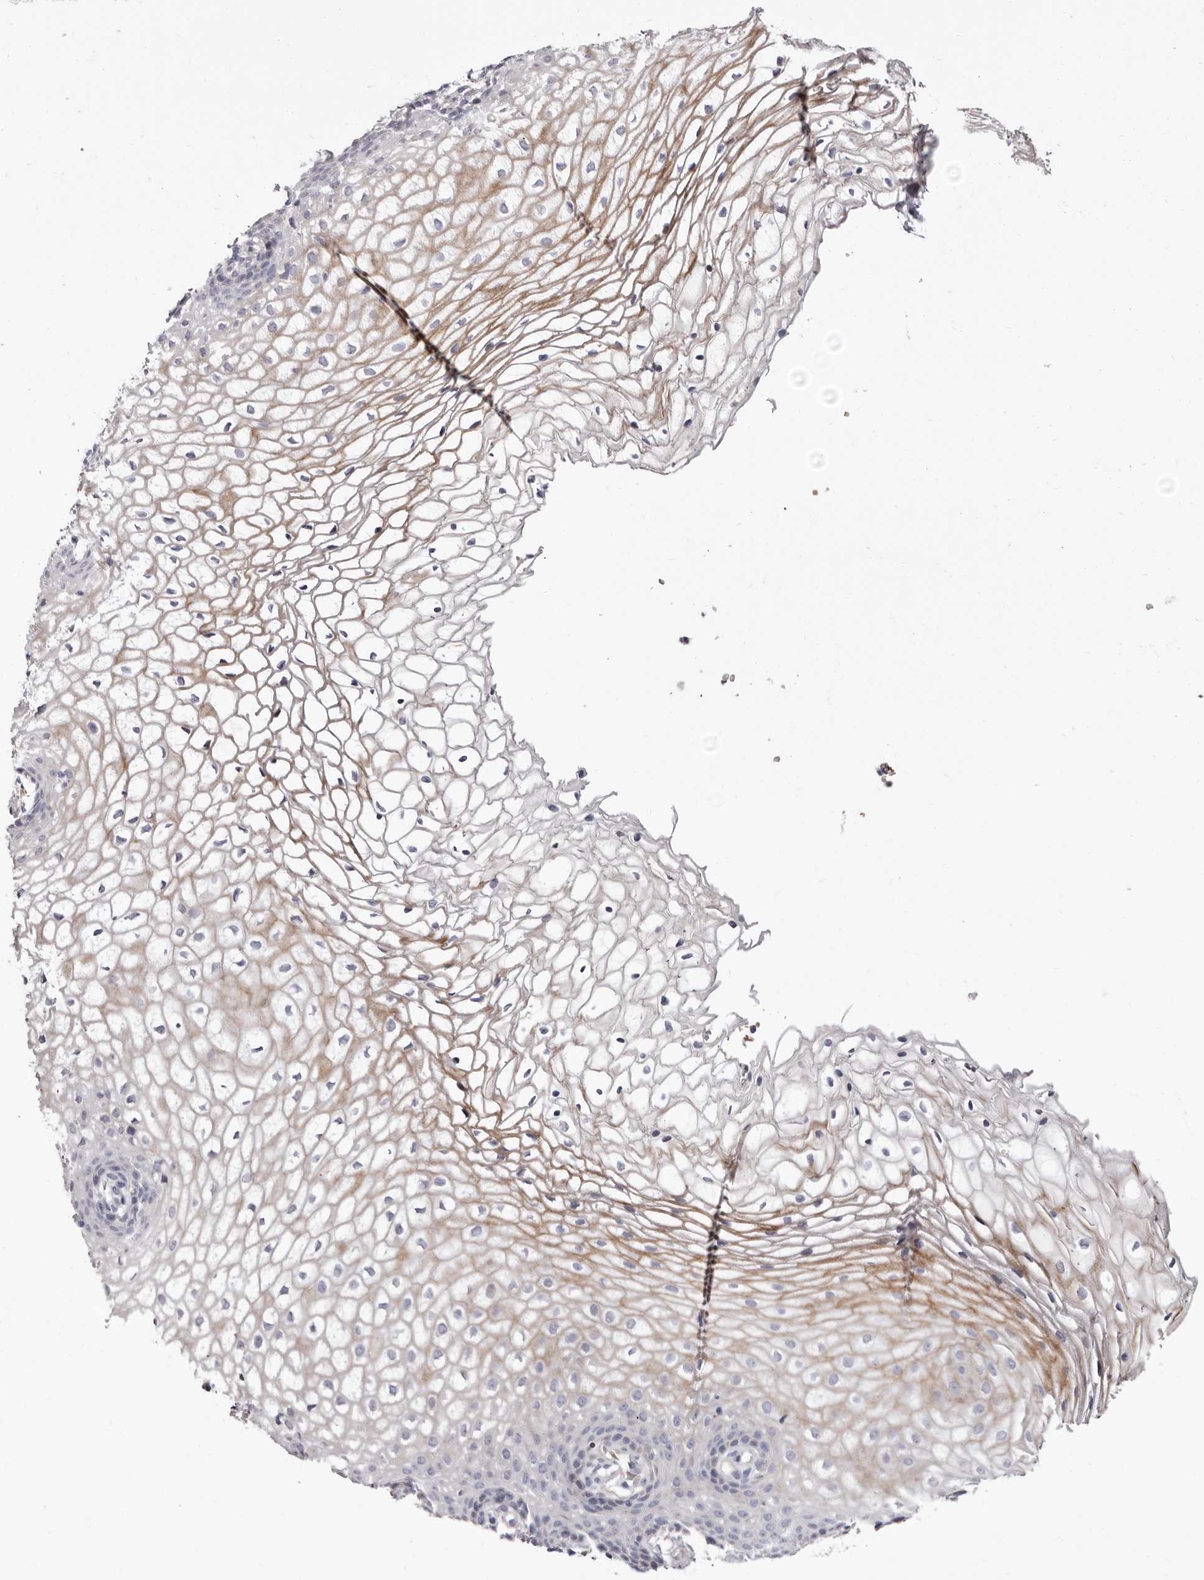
{"staining": {"intensity": "moderate", "quantity": "25%-75%", "location": "cytoplasmic/membranous"}, "tissue": "vagina", "cell_type": "Squamous epithelial cells", "image_type": "normal", "snomed": [{"axis": "morphology", "description": "Normal tissue, NOS"}, {"axis": "topography", "description": "Vagina"}], "caption": "Protein expression analysis of unremarkable human vagina reveals moderate cytoplasmic/membranous staining in approximately 25%-75% of squamous epithelial cells. (DAB (3,3'-diaminobenzidine) = brown stain, brightfield microscopy at high magnification).", "gene": "AIDA", "patient": {"sex": "female", "age": 60}}